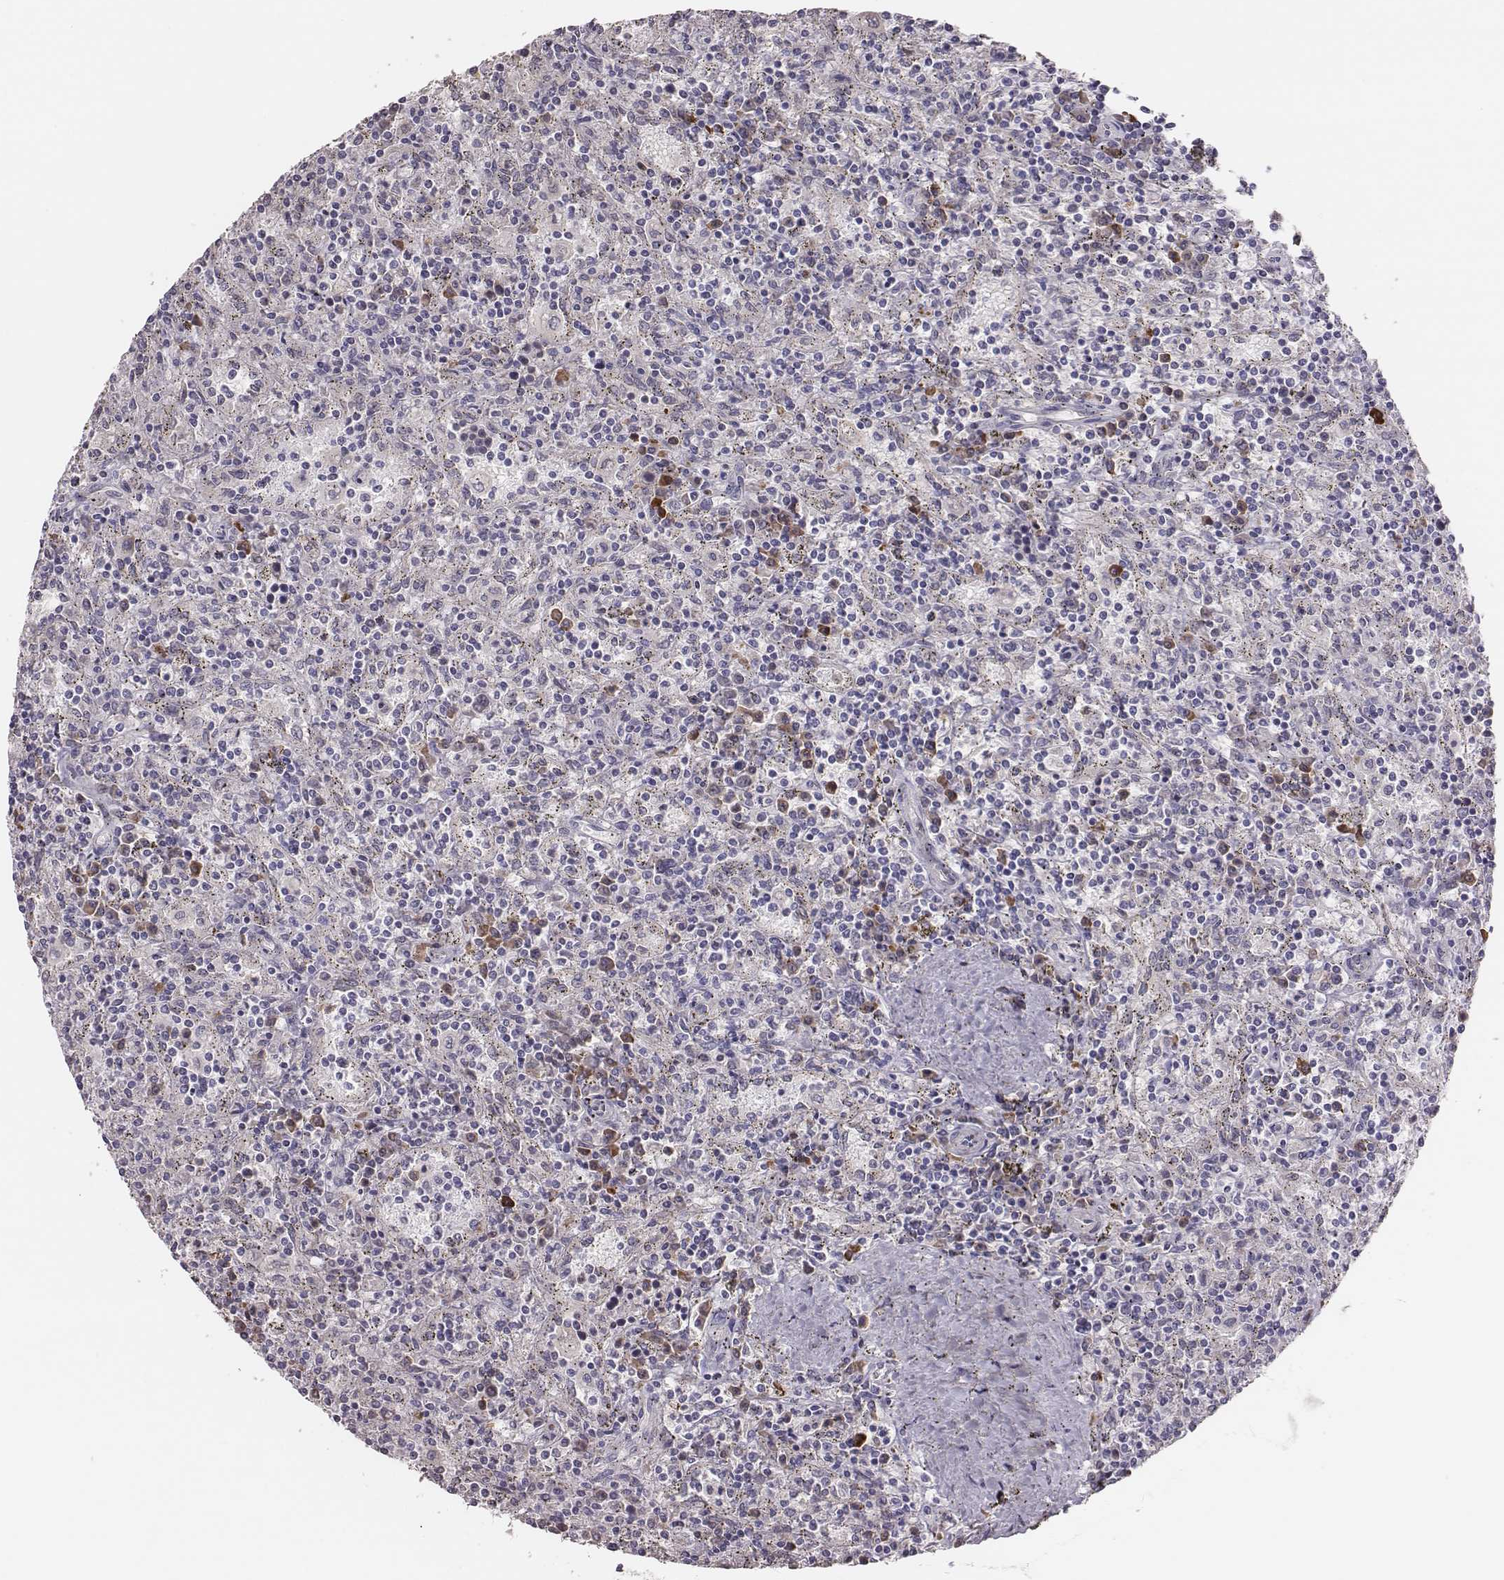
{"staining": {"intensity": "negative", "quantity": "none", "location": "none"}, "tissue": "lymphoma", "cell_type": "Tumor cells", "image_type": "cancer", "snomed": [{"axis": "morphology", "description": "Malignant lymphoma, non-Hodgkin's type, Low grade"}, {"axis": "topography", "description": "Spleen"}], "caption": "A micrograph of human low-grade malignant lymphoma, non-Hodgkin's type is negative for staining in tumor cells.", "gene": "PBK", "patient": {"sex": "male", "age": 62}}